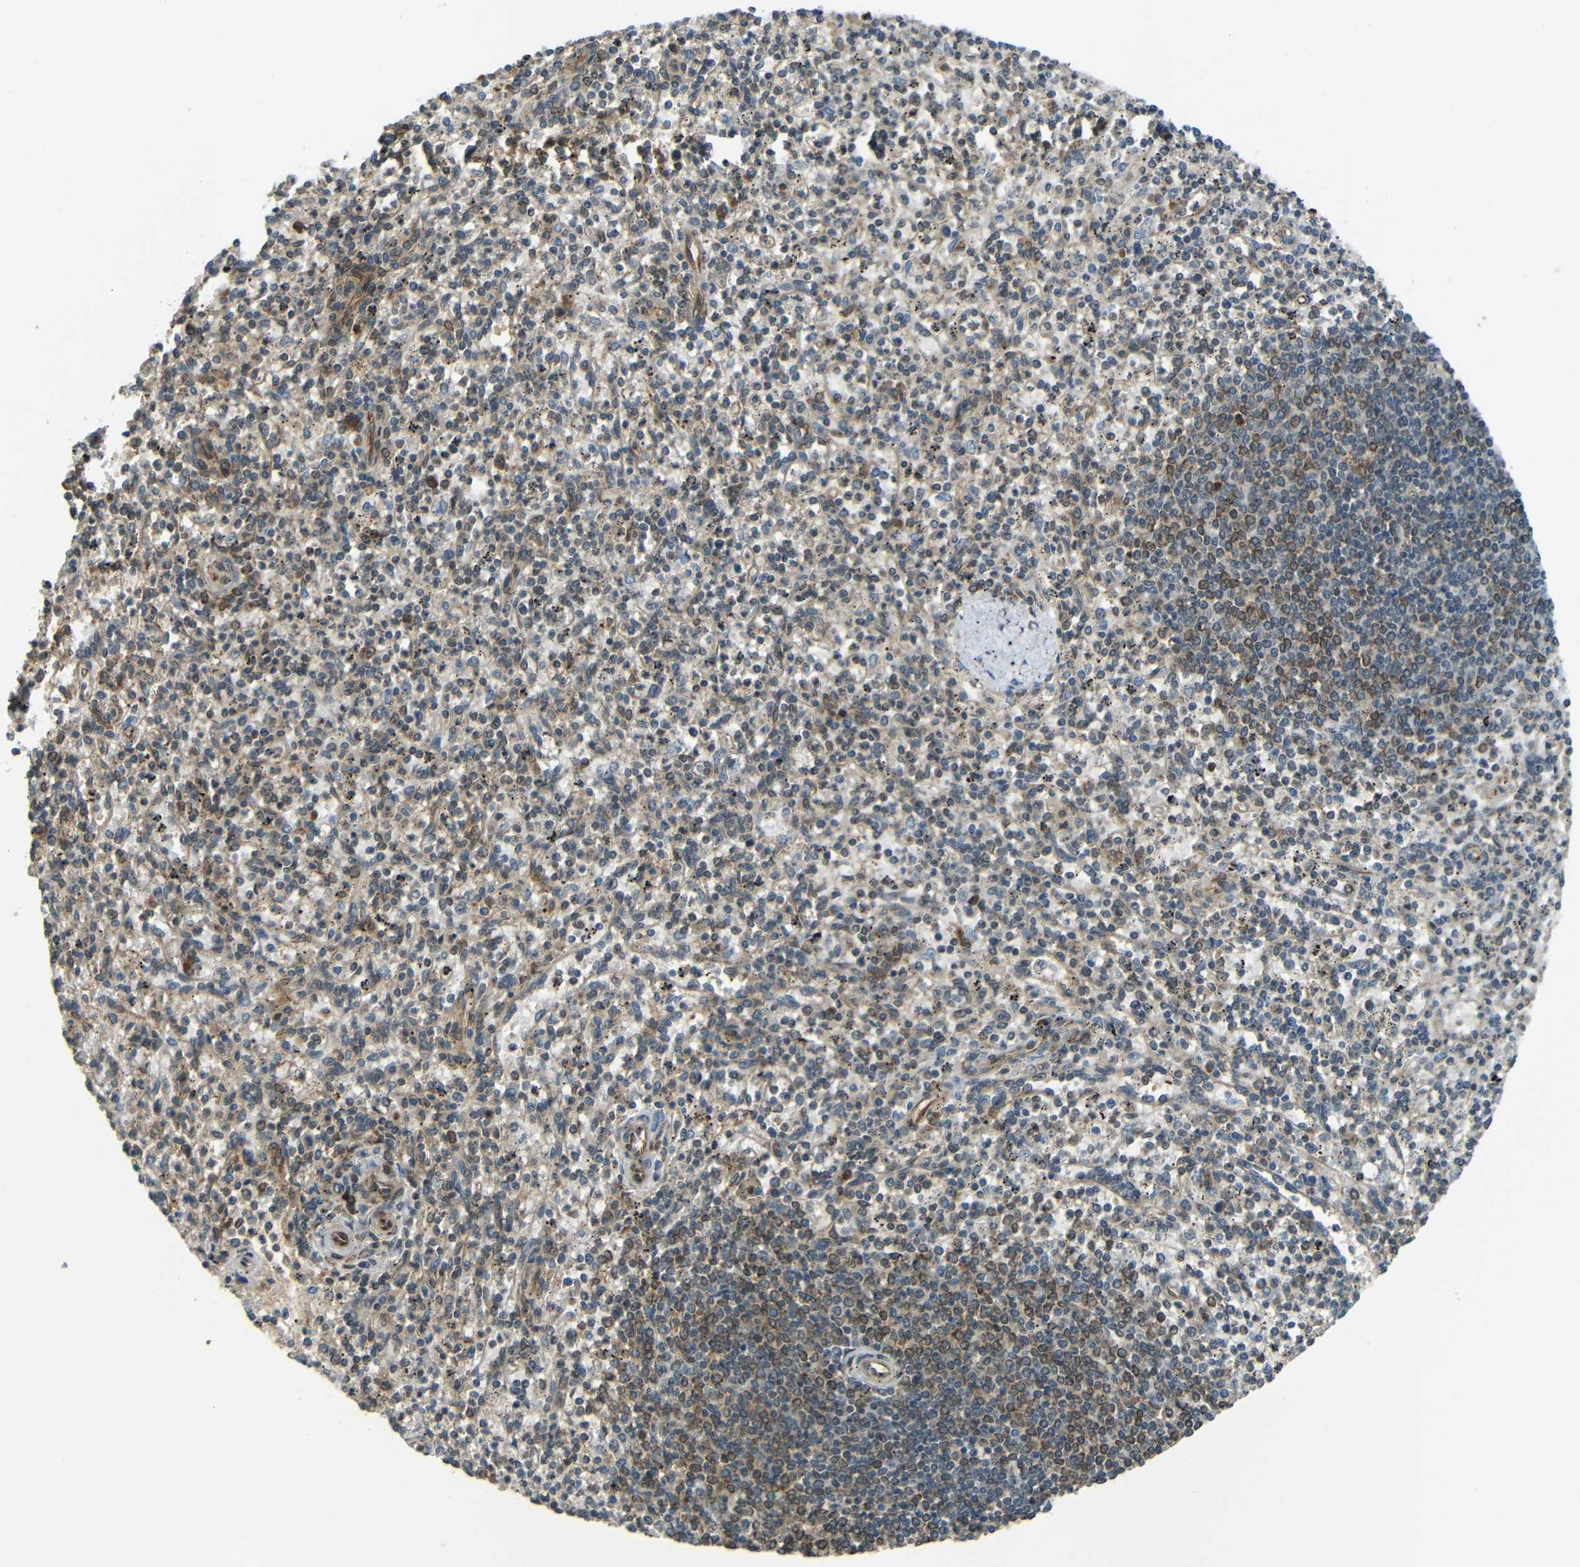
{"staining": {"intensity": "moderate", "quantity": "25%-75%", "location": "cytoplasmic/membranous"}, "tissue": "spleen", "cell_type": "Cells in red pulp", "image_type": "normal", "snomed": [{"axis": "morphology", "description": "Normal tissue, NOS"}, {"axis": "topography", "description": "Spleen"}], "caption": "A histopathology image of spleen stained for a protein reveals moderate cytoplasmic/membranous brown staining in cells in red pulp. (Stains: DAB in brown, nuclei in blue, Microscopy: brightfield microscopy at high magnification).", "gene": "VAPB", "patient": {"sex": "male", "age": 72}}